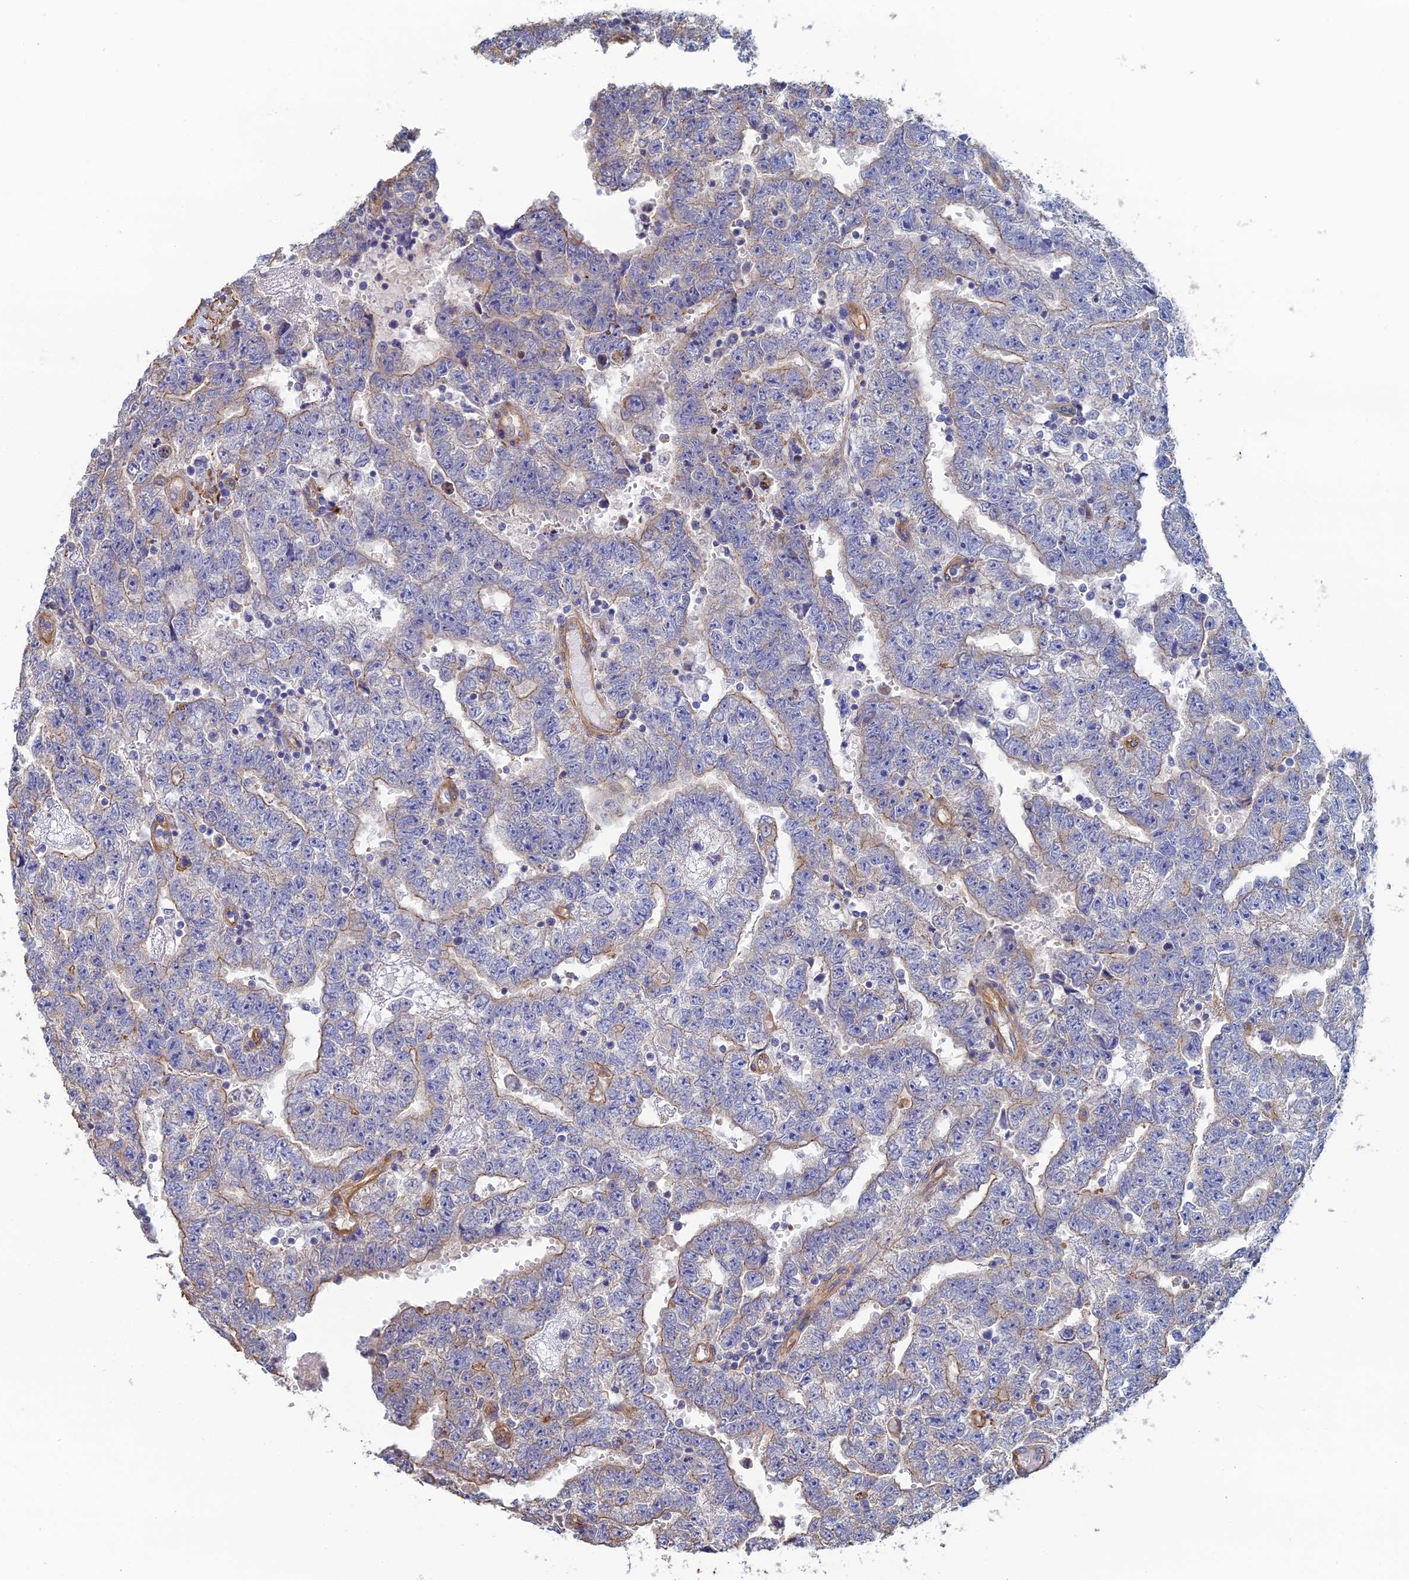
{"staining": {"intensity": "weak", "quantity": "<25%", "location": "cytoplasmic/membranous"}, "tissue": "testis cancer", "cell_type": "Tumor cells", "image_type": "cancer", "snomed": [{"axis": "morphology", "description": "Carcinoma, Embryonal, NOS"}, {"axis": "topography", "description": "Testis"}], "caption": "The immunohistochemistry (IHC) image has no significant positivity in tumor cells of testis embryonal carcinoma tissue.", "gene": "PCDHA5", "patient": {"sex": "male", "age": 25}}